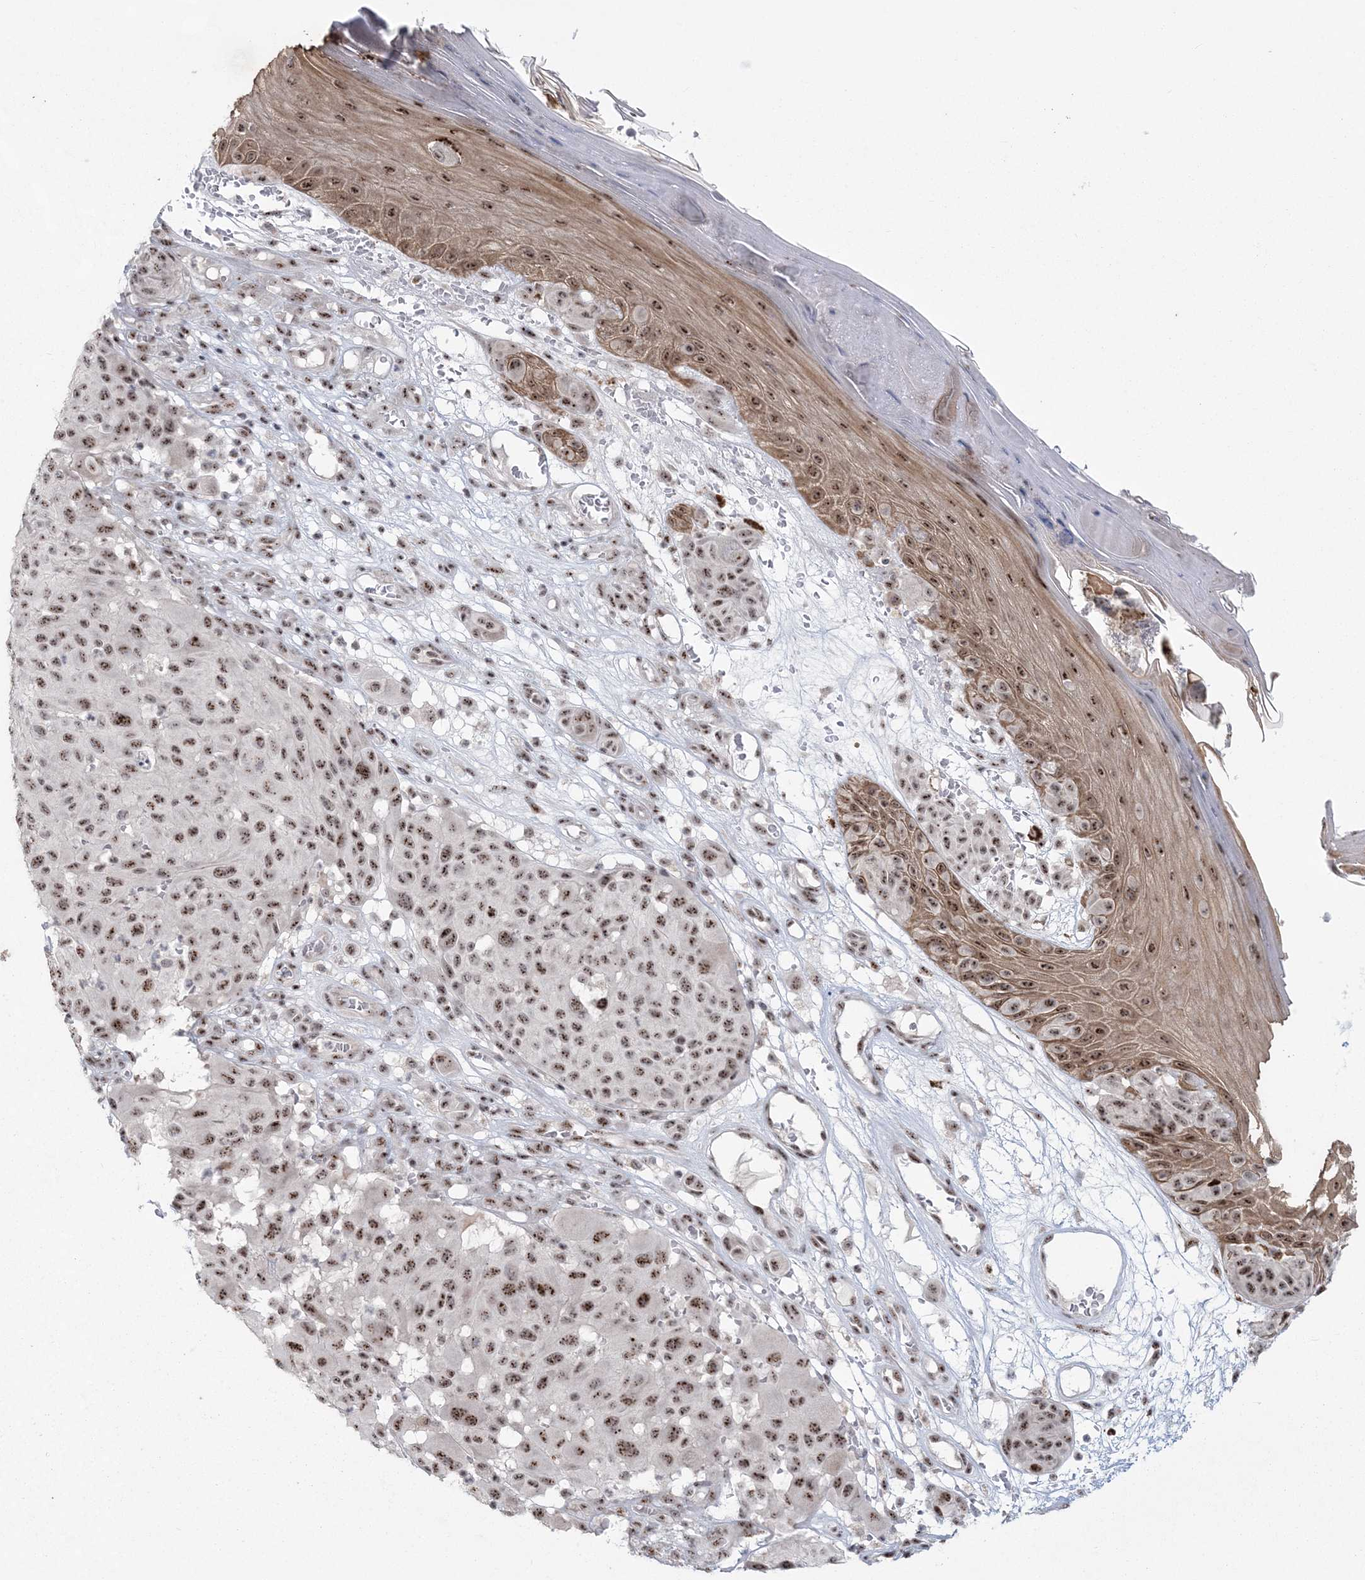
{"staining": {"intensity": "moderate", "quantity": ">75%", "location": "nuclear"}, "tissue": "melanoma", "cell_type": "Tumor cells", "image_type": "cancer", "snomed": [{"axis": "morphology", "description": "Malignant melanoma, NOS"}, {"axis": "topography", "description": "Skin"}], "caption": "Tumor cells display medium levels of moderate nuclear positivity in about >75% of cells in human melanoma. (DAB IHC, brown staining for protein, blue staining for nuclei).", "gene": "KDM6B", "patient": {"sex": "male", "age": 83}}